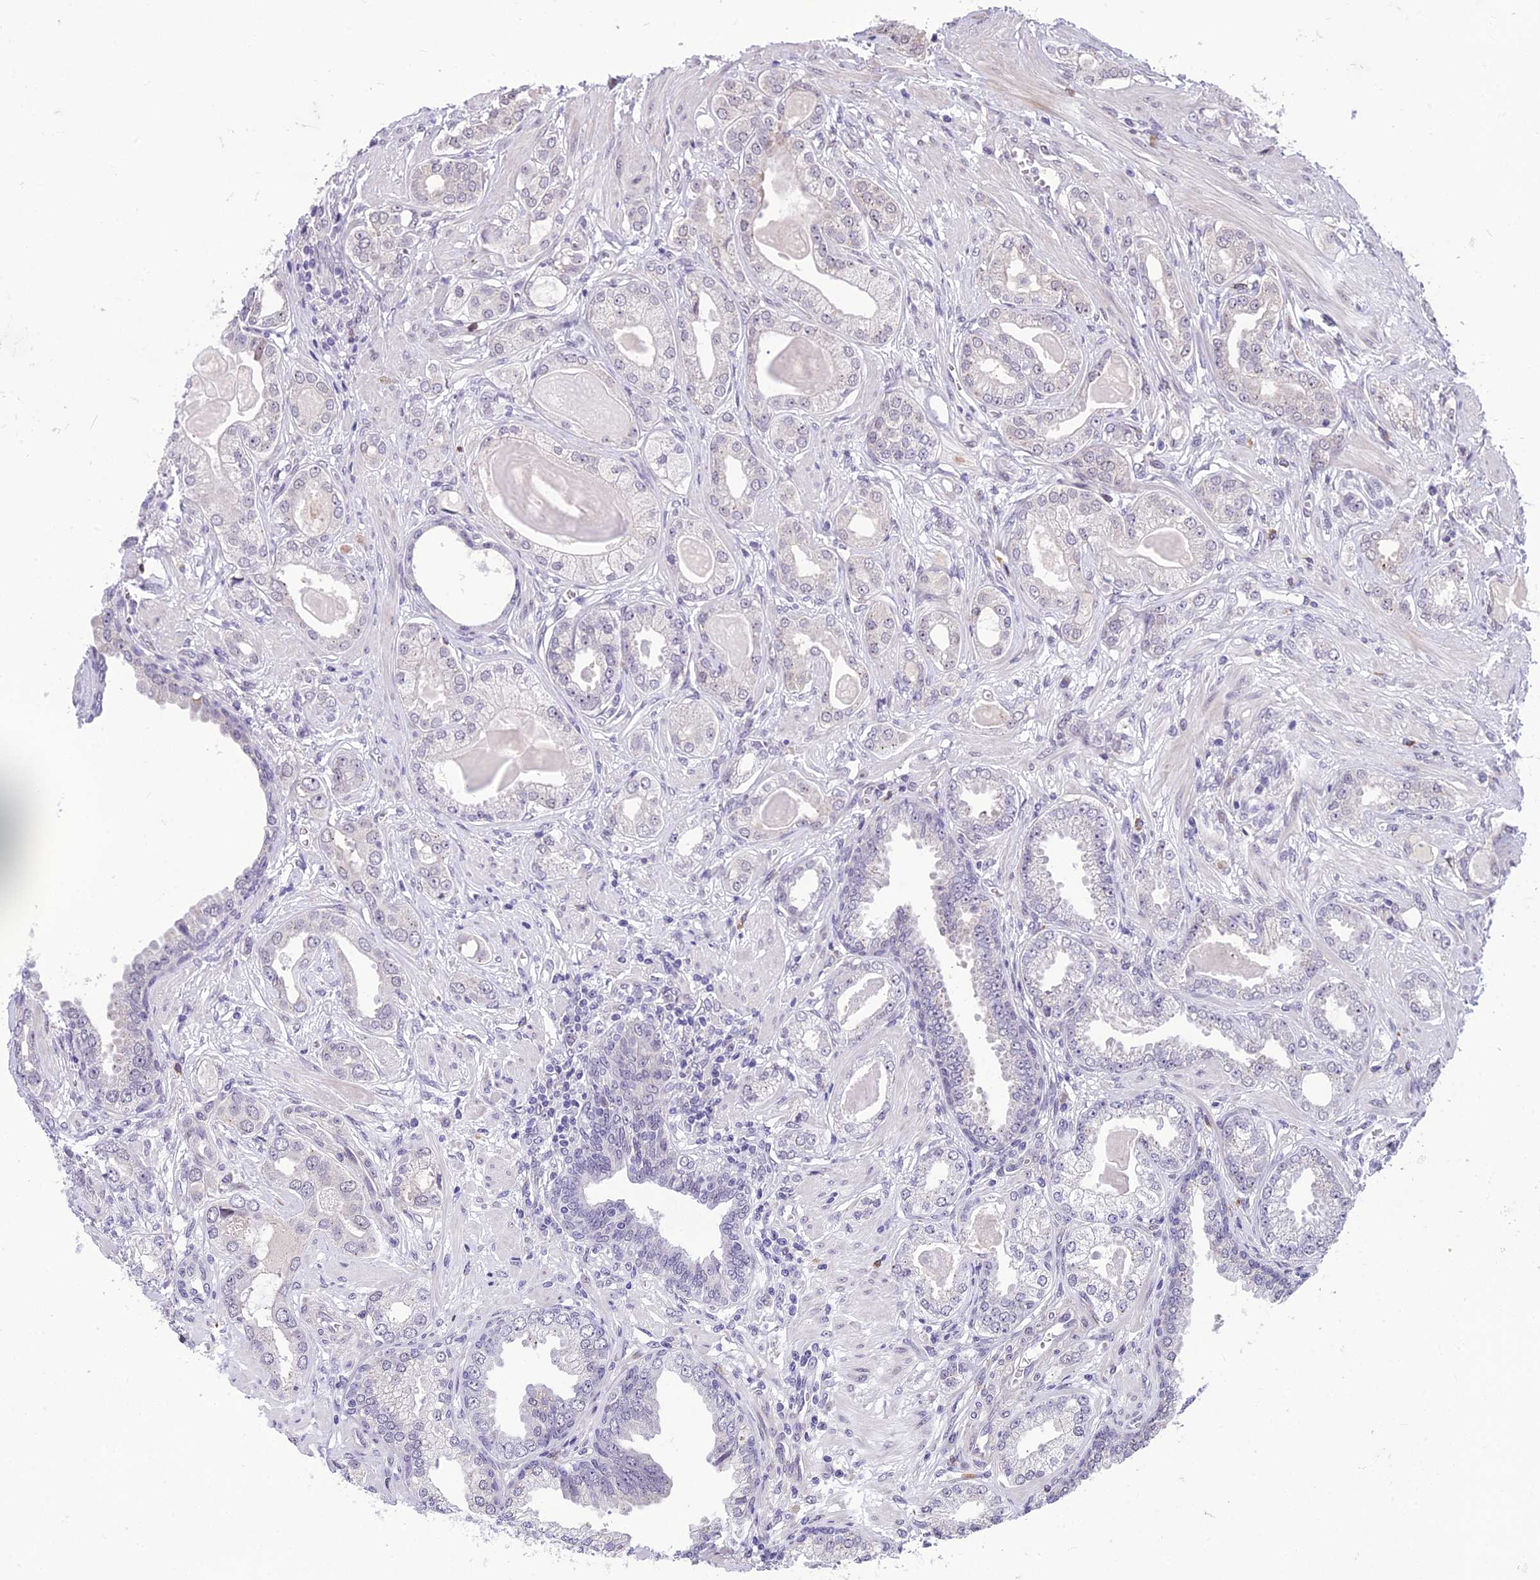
{"staining": {"intensity": "negative", "quantity": "none", "location": "none"}, "tissue": "prostate cancer", "cell_type": "Tumor cells", "image_type": "cancer", "snomed": [{"axis": "morphology", "description": "Adenocarcinoma, Low grade"}, {"axis": "topography", "description": "Prostate"}], "caption": "There is no significant staining in tumor cells of low-grade adenocarcinoma (prostate). Nuclei are stained in blue.", "gene": "FBRS", "patient": {"sex": "male", "age": 64}}